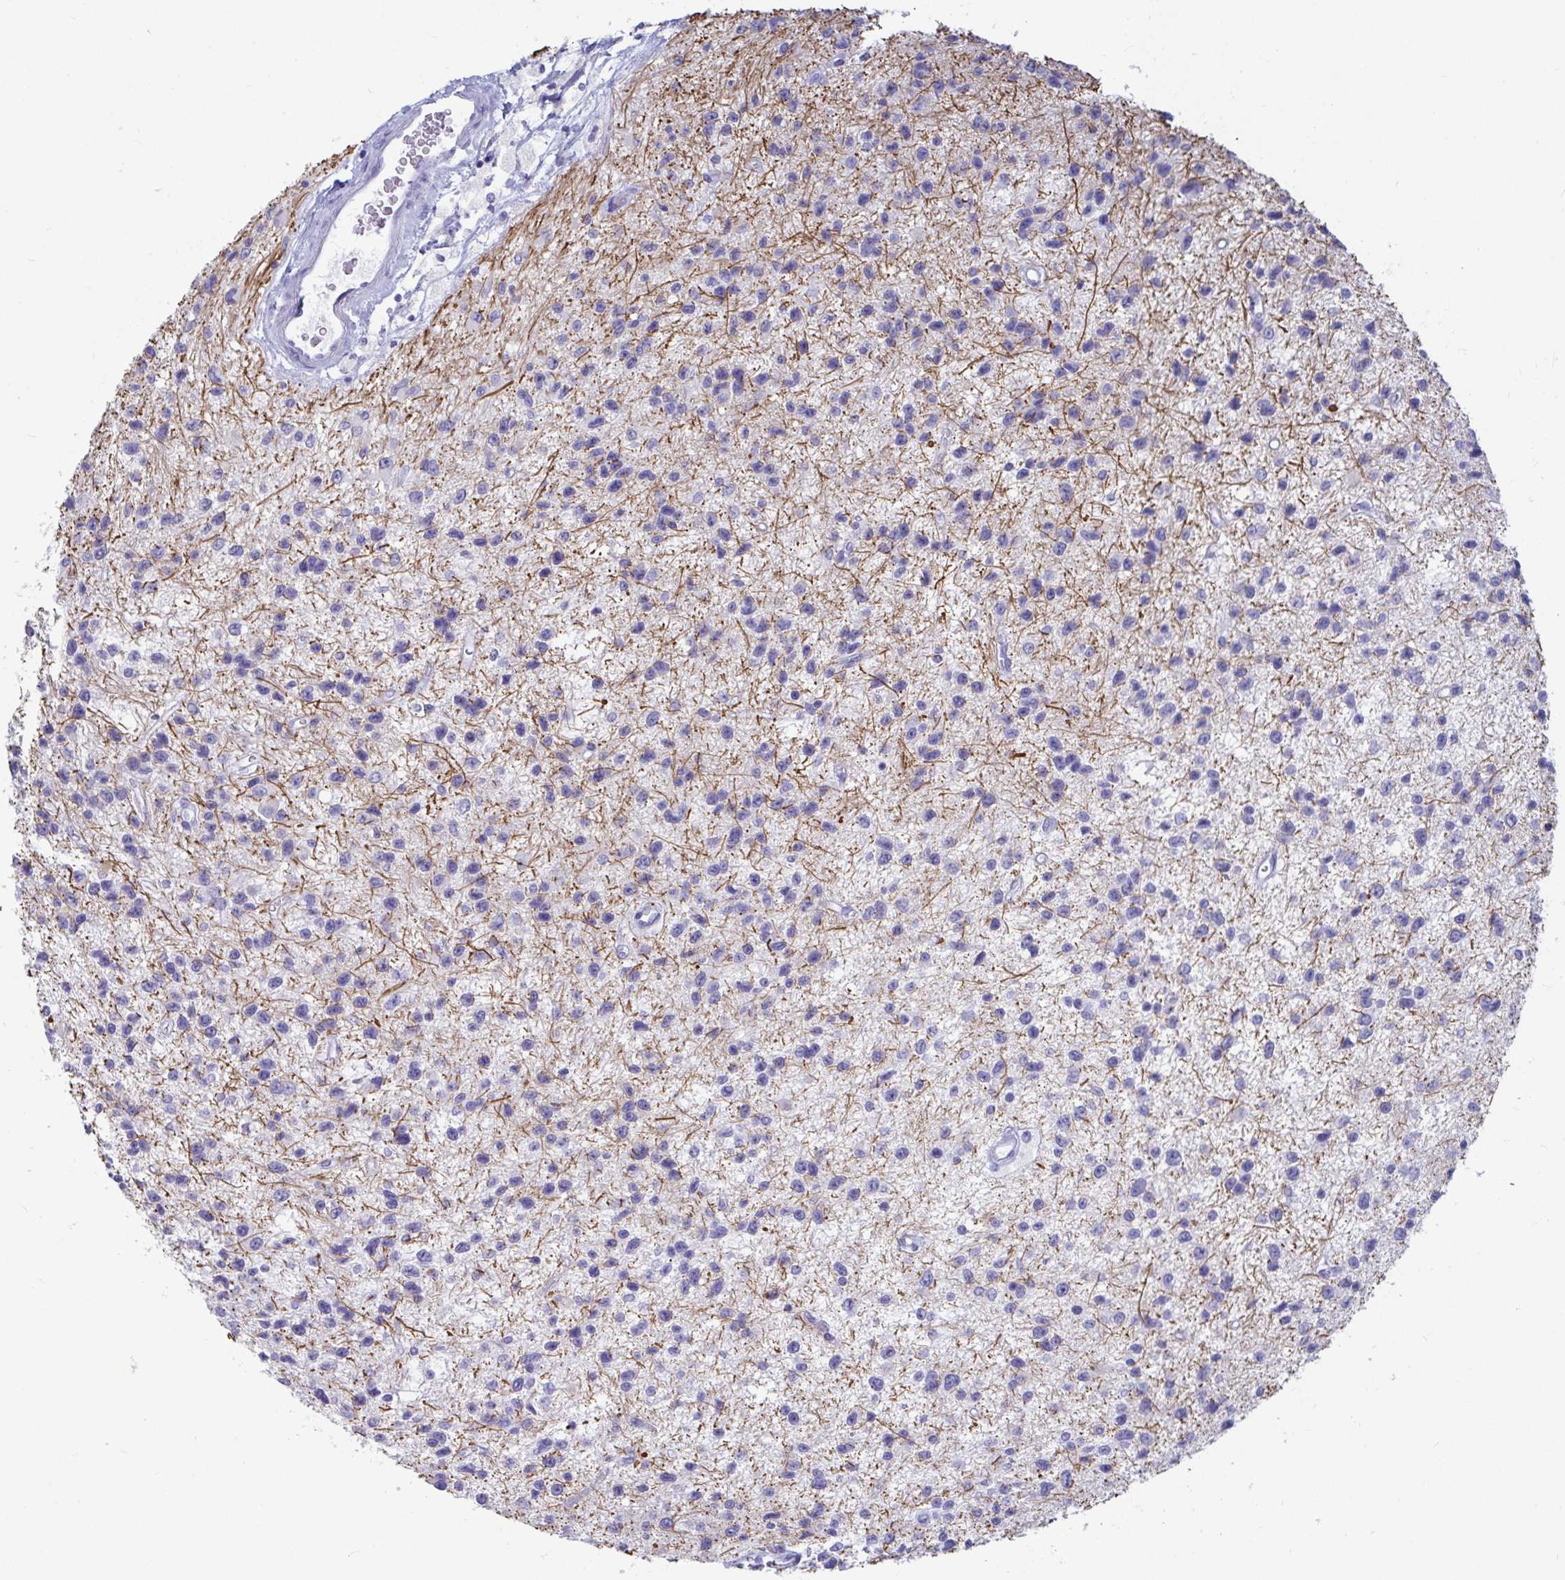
{"staining": {"intensity": "negative", "quantity": "none", "location": "none"}, "tissue": "glioma", "cell_type": "Tumor cells", "image_type": "cancer", "snomed": [{"axis": "morphology", "description": "Glioma, malignant, Low grade"}, {"axis": "topography", "description": "Brain"}], "caption": "Glioma was stained to show a protein in brown. There is no significant staining in tumor cells.", "gene": "OR5J2", "patient": {"sex": "male", "age": 43}}